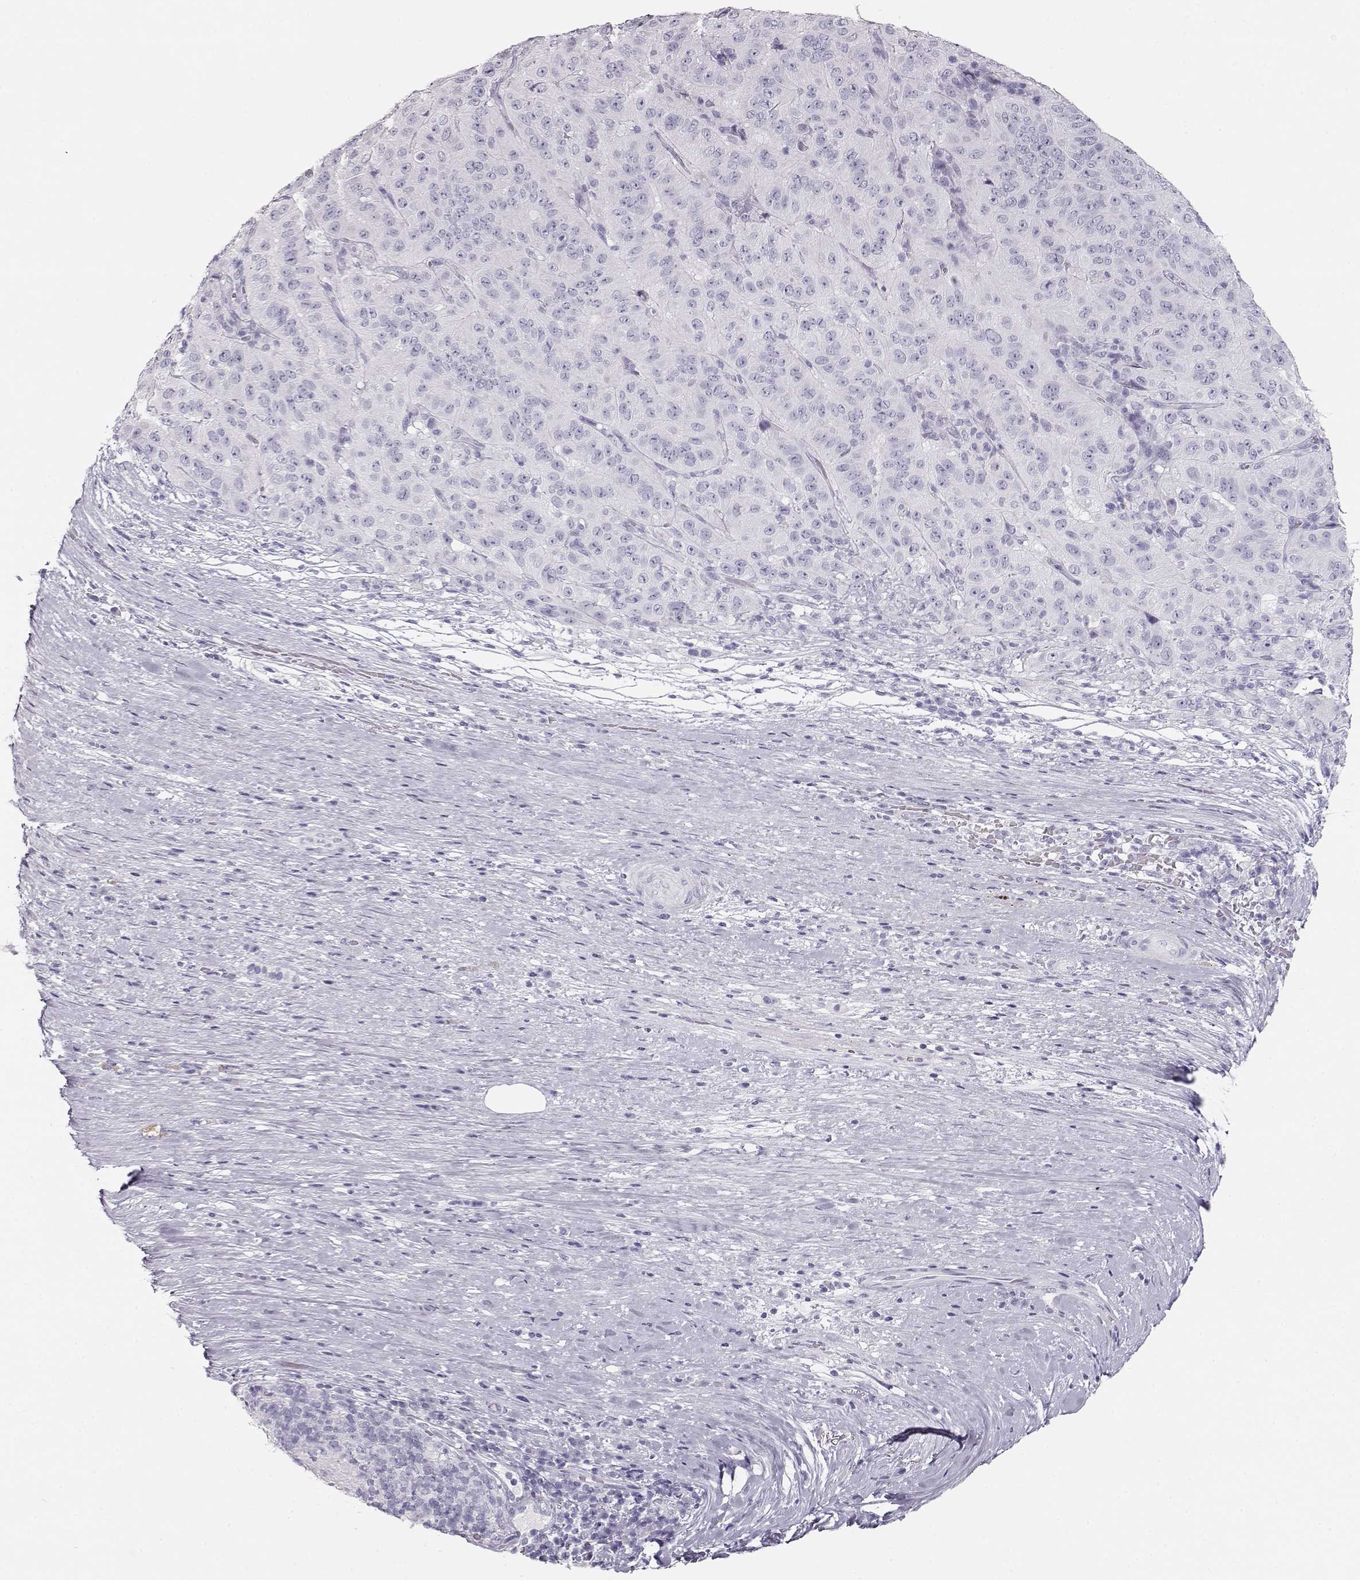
{"staining": {"intensity": "negative", "quantity": "none", "location": "none"}, "tissue": "pancreatic cancer", "cell_type": "Tumor cells", "image_type": "cancer", "snomed": [{"axis": "morphology", "description": "Adenocarcinoma, NOS"}, {"axis": "topography", "description": "Pancreas"}], "caption": "Immunohistochemistry of pancreatic adenocarcinoma reveals no expression in tumor cells.", "gene": "TKTL1", "patient": {"sex": "male", "age": 63}}